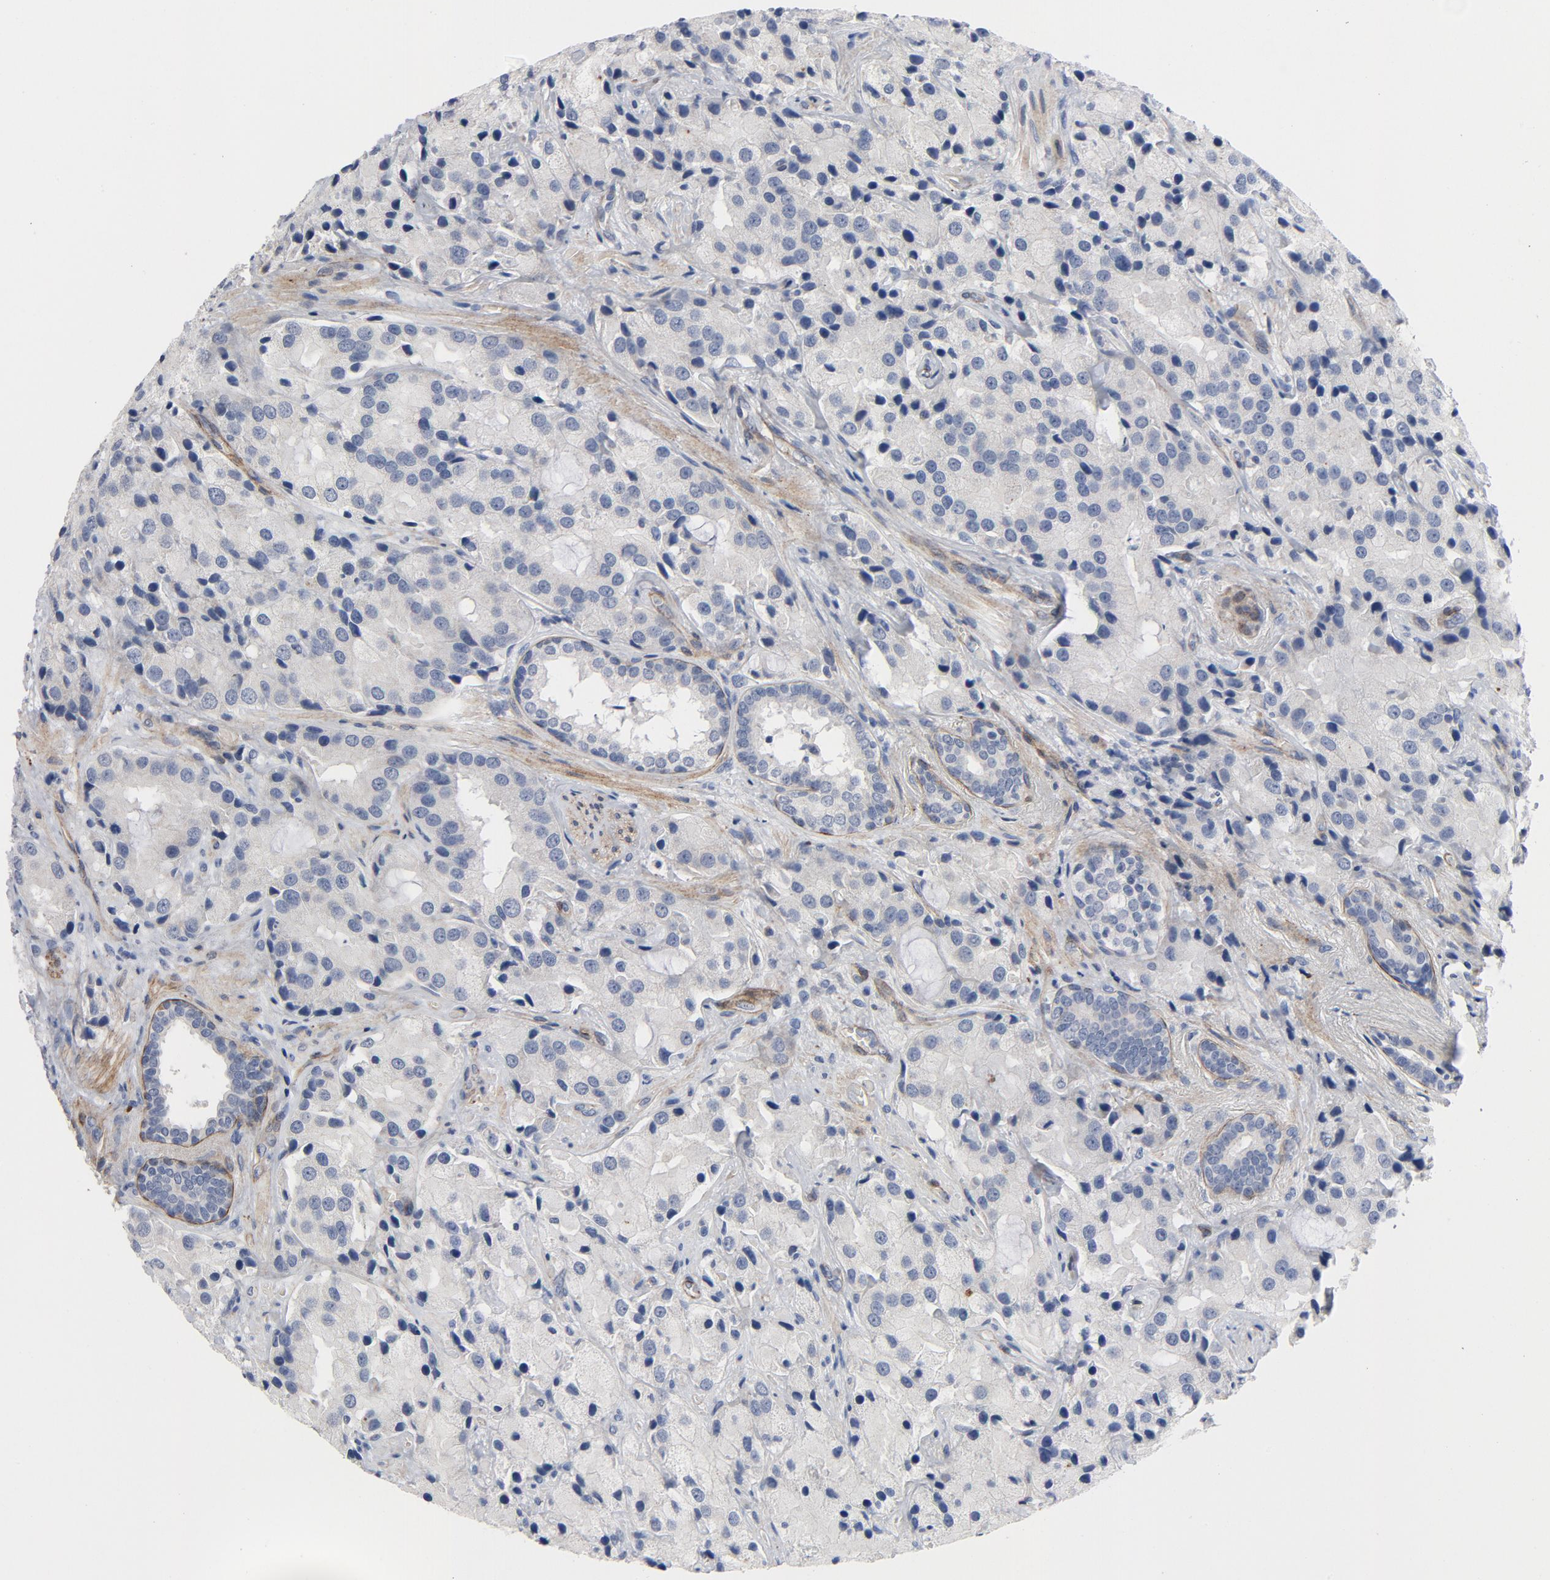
{"staining": {"intensity": "negative", "quantity": "none", "location": "none"}, "tissue": "prostate cancer", "cell_type": "Tumor cells", "image_type": "cancer", "snomed": [{"axis": "morphology", "description": "Adenocarcinoma, High grade"}, {"axis": "topography", "description": "Prostate"}], "caption": "Immunohistochemistry (IHC) of prostate cancer exhibits no expression in tumor cells. (DAB (3,3'-diaminobenzidine) IHC visualized using brightfield microscopy, high magnification).", "gene": "LAMC1", "patient": {"sex": "male", "age": 70}}